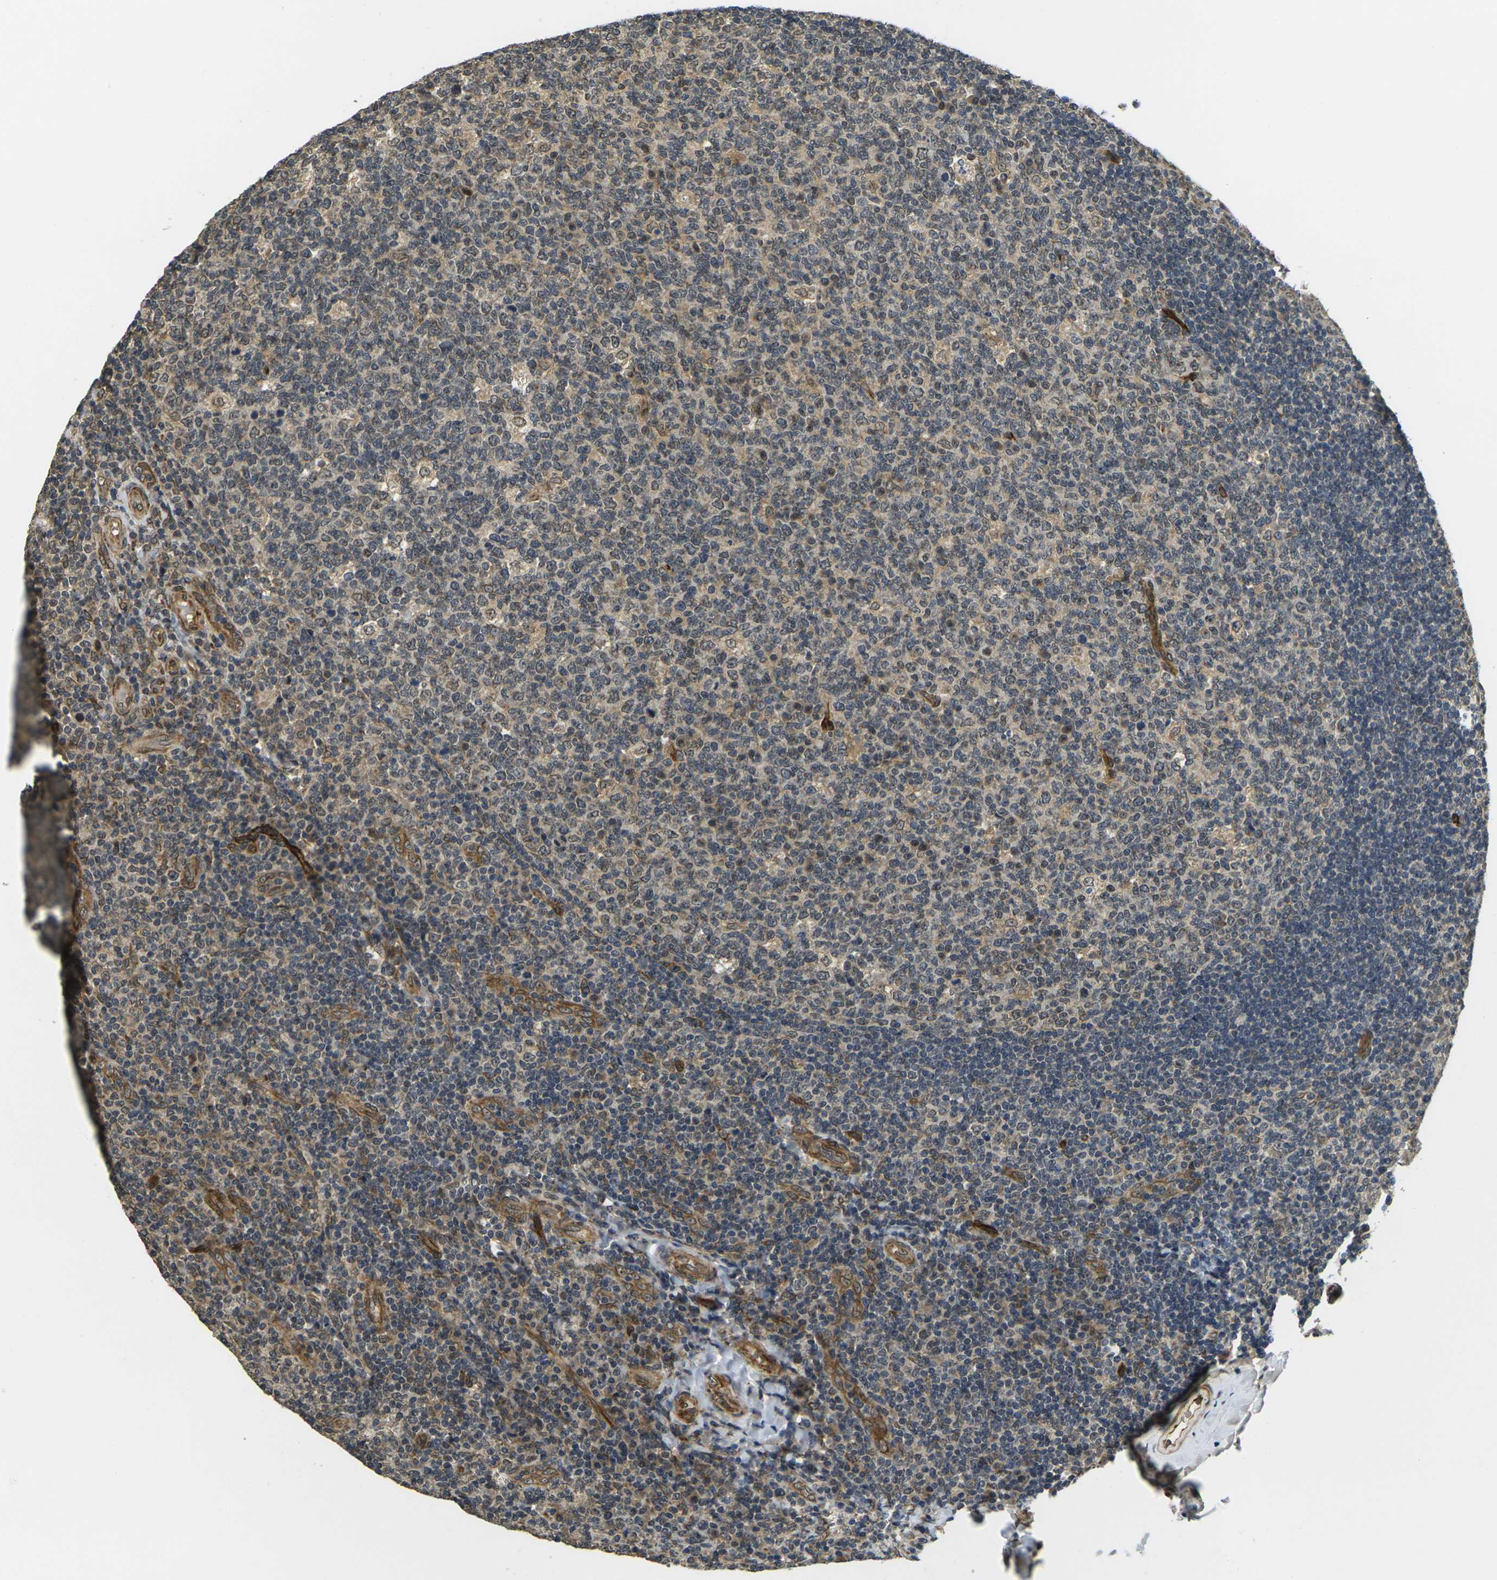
{"staining": {"intensity": "weak", "quantity": ">75%", "location": "cytoplasmic/membranous"}, "tissue": "tonsil", "cell_type": "Germinal center cells", "image_type": "normal", "snomed": [{"axis": "morphology", "description": "Normal tissue, NOS"}, {"axis": "topography", "description": "Tonsil"}], "caption": "IHC image of normal tonsil: tonsil stained using immunohistochemistry demonstrates low levels of weak protein expression localized specifically in the cytoplasmic/membranous of germinal center cells, appearing as a cytoplasmic/membranous brown color.", "gene": "FUT11", "patient": {"sex": "male", "age": 17}}